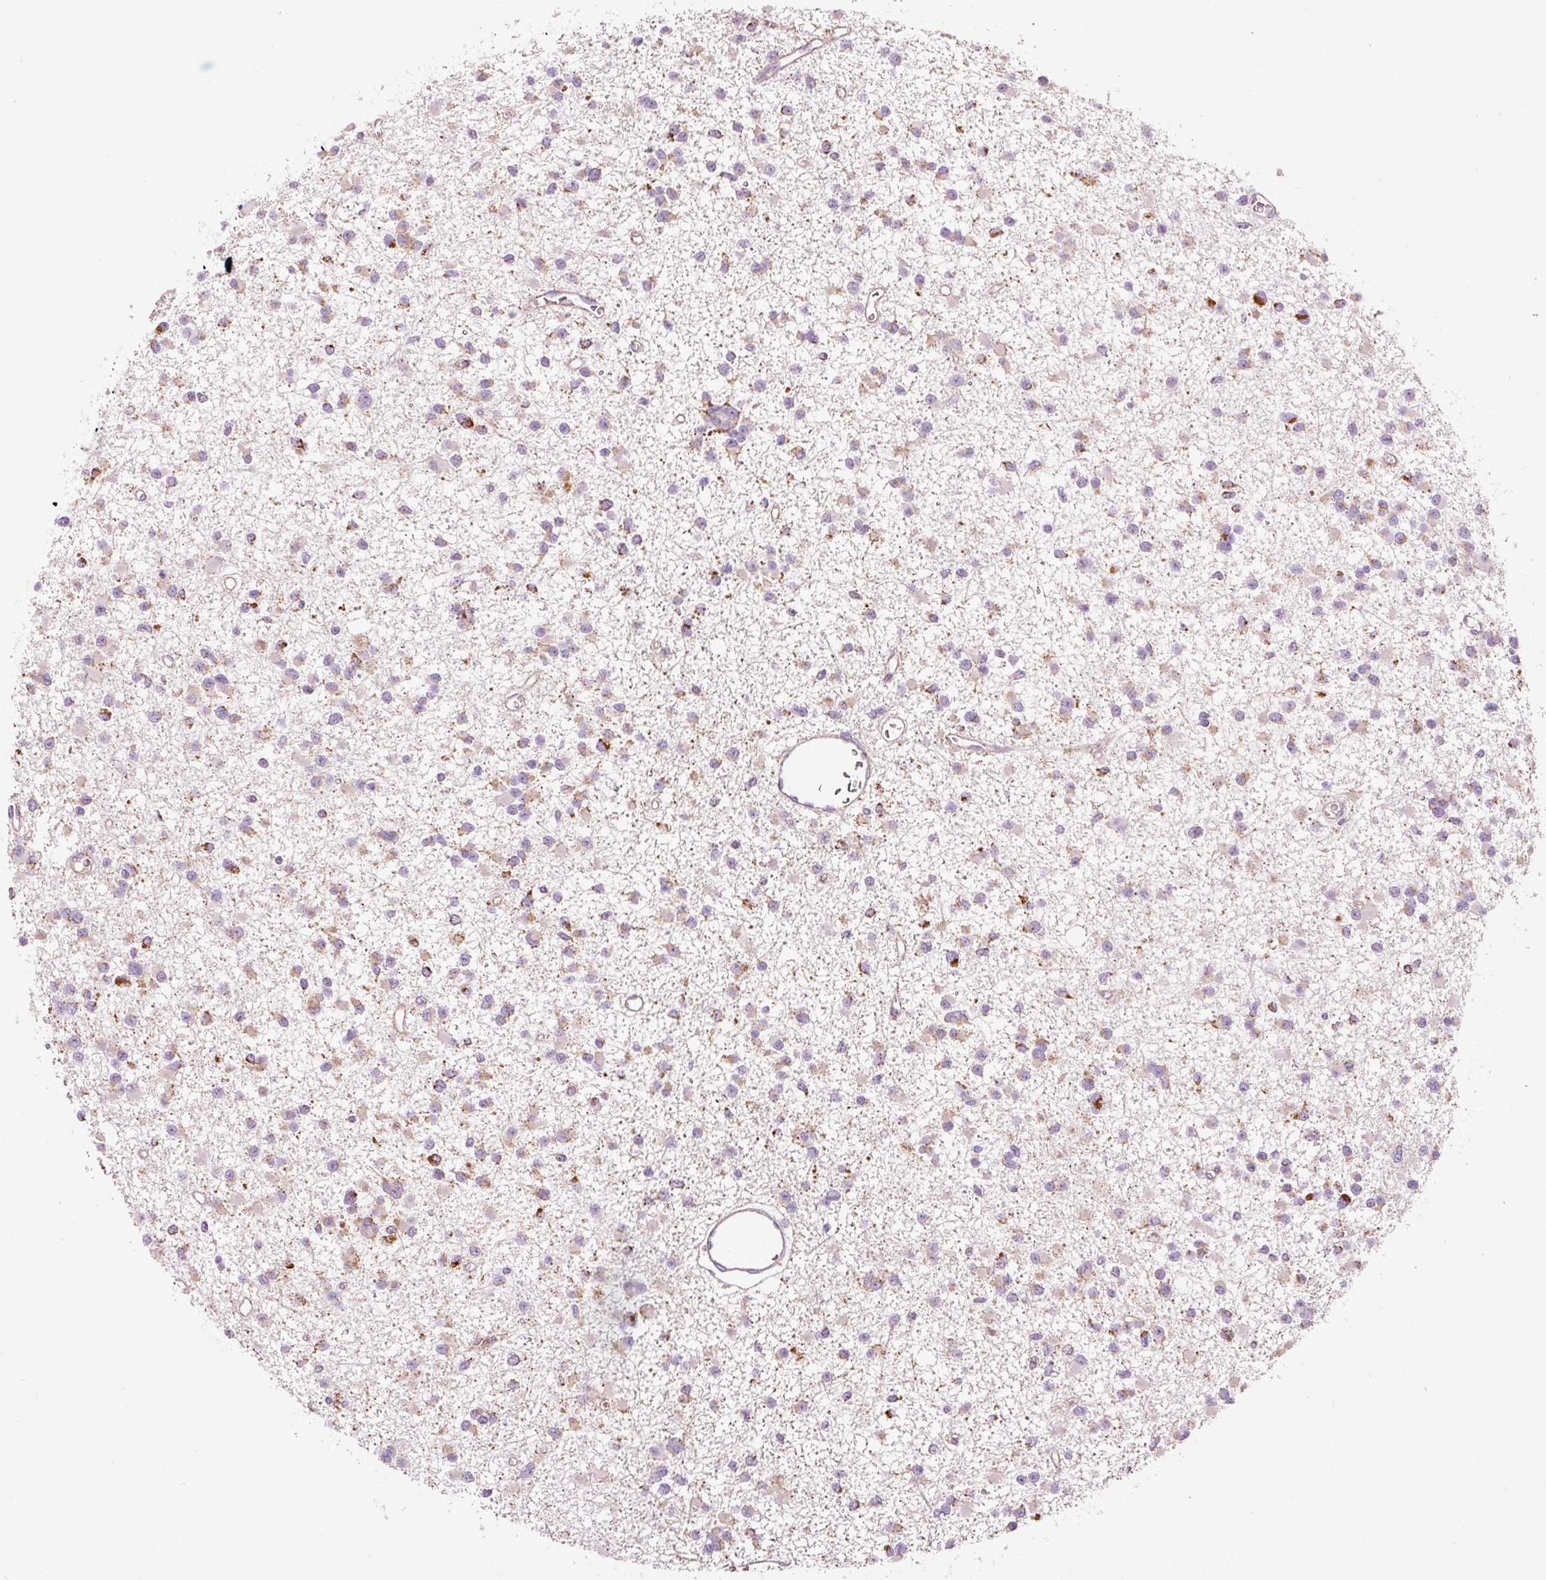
{"staining": {"intensity": "moderate", "quantity": "25%-75%", "location": "cytoplasmic/membranous"}, "tissue": "glioma", "cell_type": "Tumor cells", "image_type": "cancer", "snomed": [{"axis": "morphology", "description": "Glioma, malignant, Low grade"}, {"axis": "topography", "description": "Brain"}], "caption": "Immunohistochemical staining of human malignant glioma (low-grade) shows medium levels of moderate cytoplasmic/membranous positivity in about 25%-75% of tumor cells.", "gene": "NDUFB4", "patient": {"sex": "female", "age": 22}}